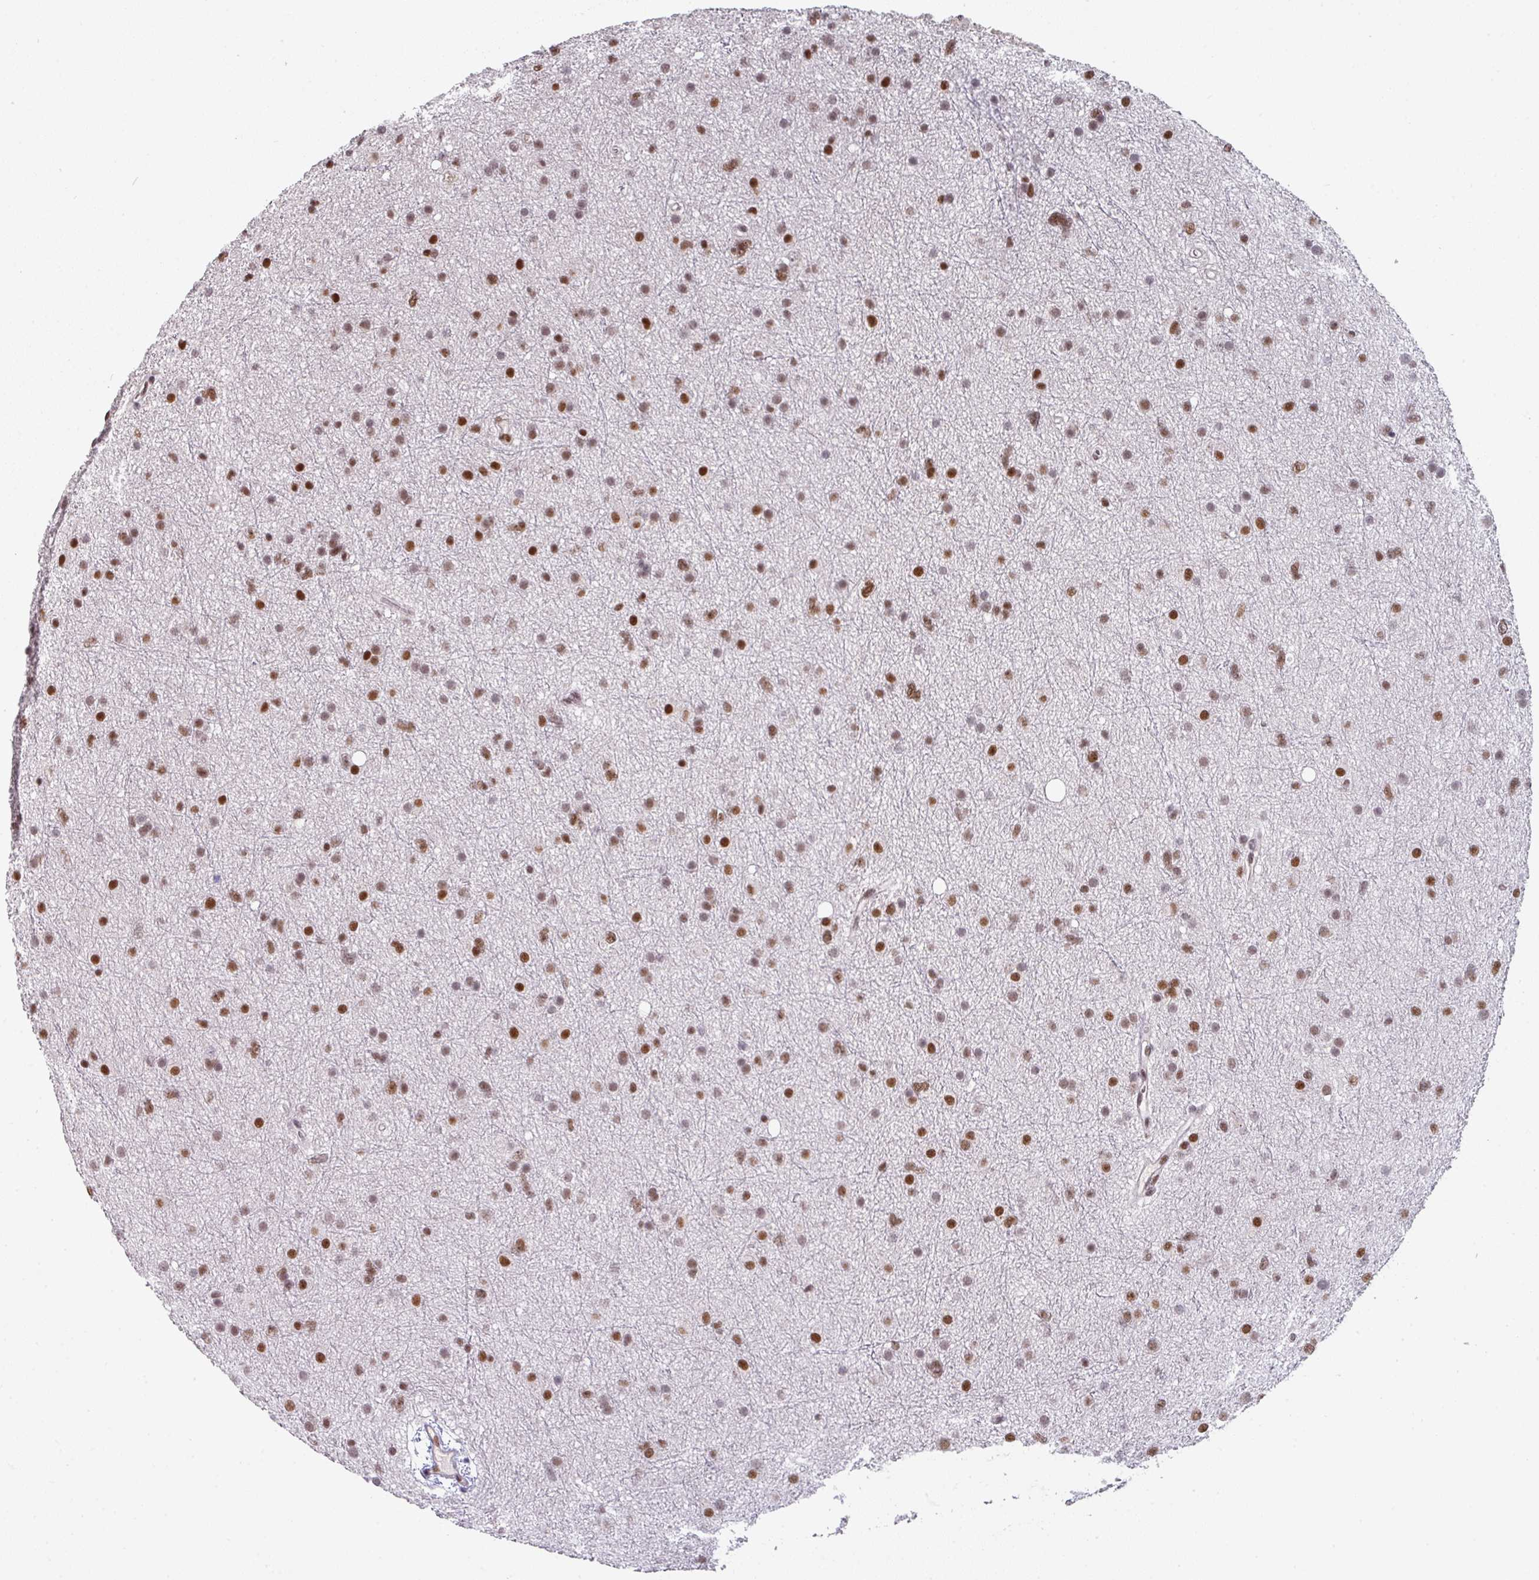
{"staining": {"intensity": "moderate", "quantity": ">75%", "location": "nuclear"}, "tissue": "glioma", "cell_type": "Tumor cells", "image_type": "cancer", "snomed": [{"axis": "morphology", "description": "Glioma, malignant, Low grade"}, {"axis": "topography", "description": "Cerebral cortex"}], "caption": "About >75% of tumor cells in malignant glioma (low-grade) exhibit moderate nuclear protein positivity as visualized by brown immunohistochemical staining.", "gene": "RAD50", "patient": {"sex": "female", "age": 39}}